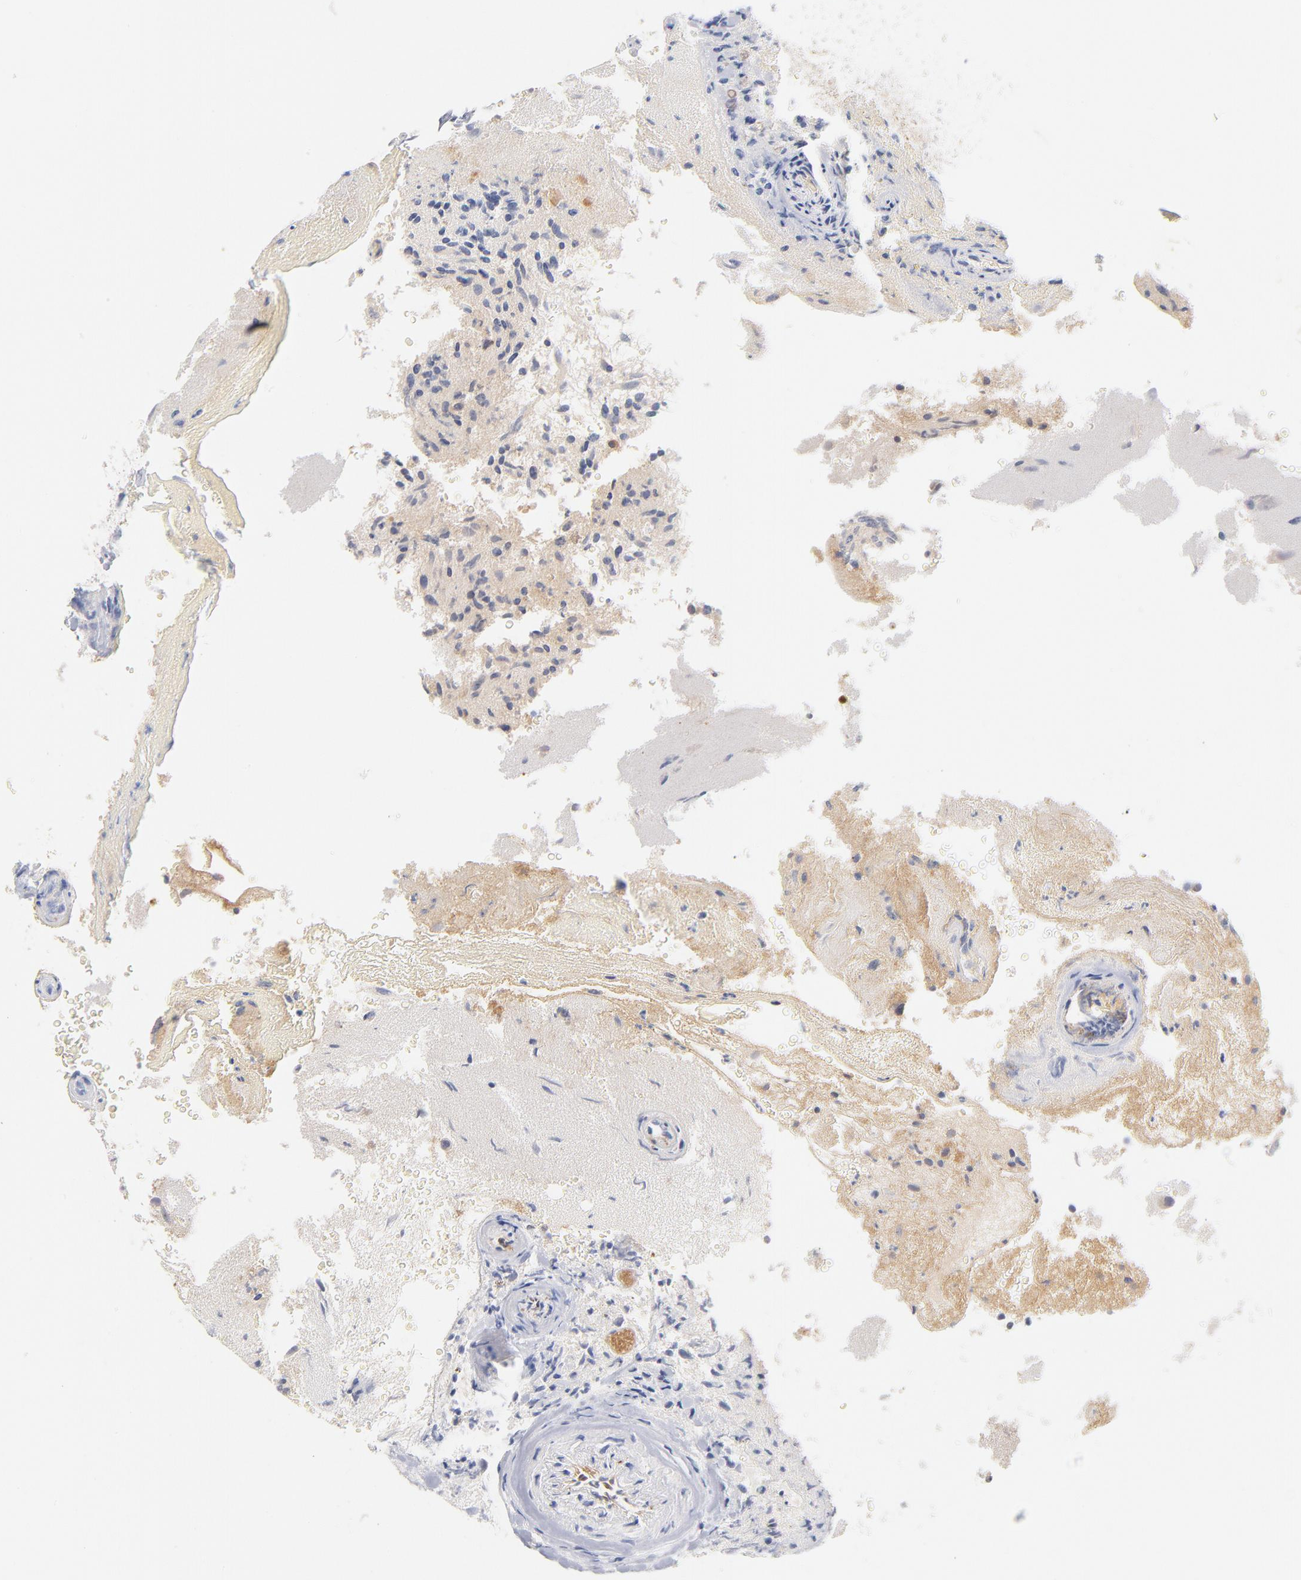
{"staining": {"intensity": "negative", "quantity": "none", "location": "none"}, "tissue": "glioma", "cell_type": "Tumor cells", "image_type": "cancer", "snomed": [{"axis": "morphology", "description": "Normal tissue, NOS"}, {"axis": "morphology", "description": "Glioma, malignant, High grade"}, {"axis": "topography", "description": "Cerebral cortex"}], "caption": "Photomicrograph shows no protein expression in tumor cells of glioma tissue. (Stains: DAB IHC with hematoxylin counter stain, Microscopy: brightfield microscopy at high magnification).", "gene": "PLAT", "patient": {"sex": "male", "age": 75}}